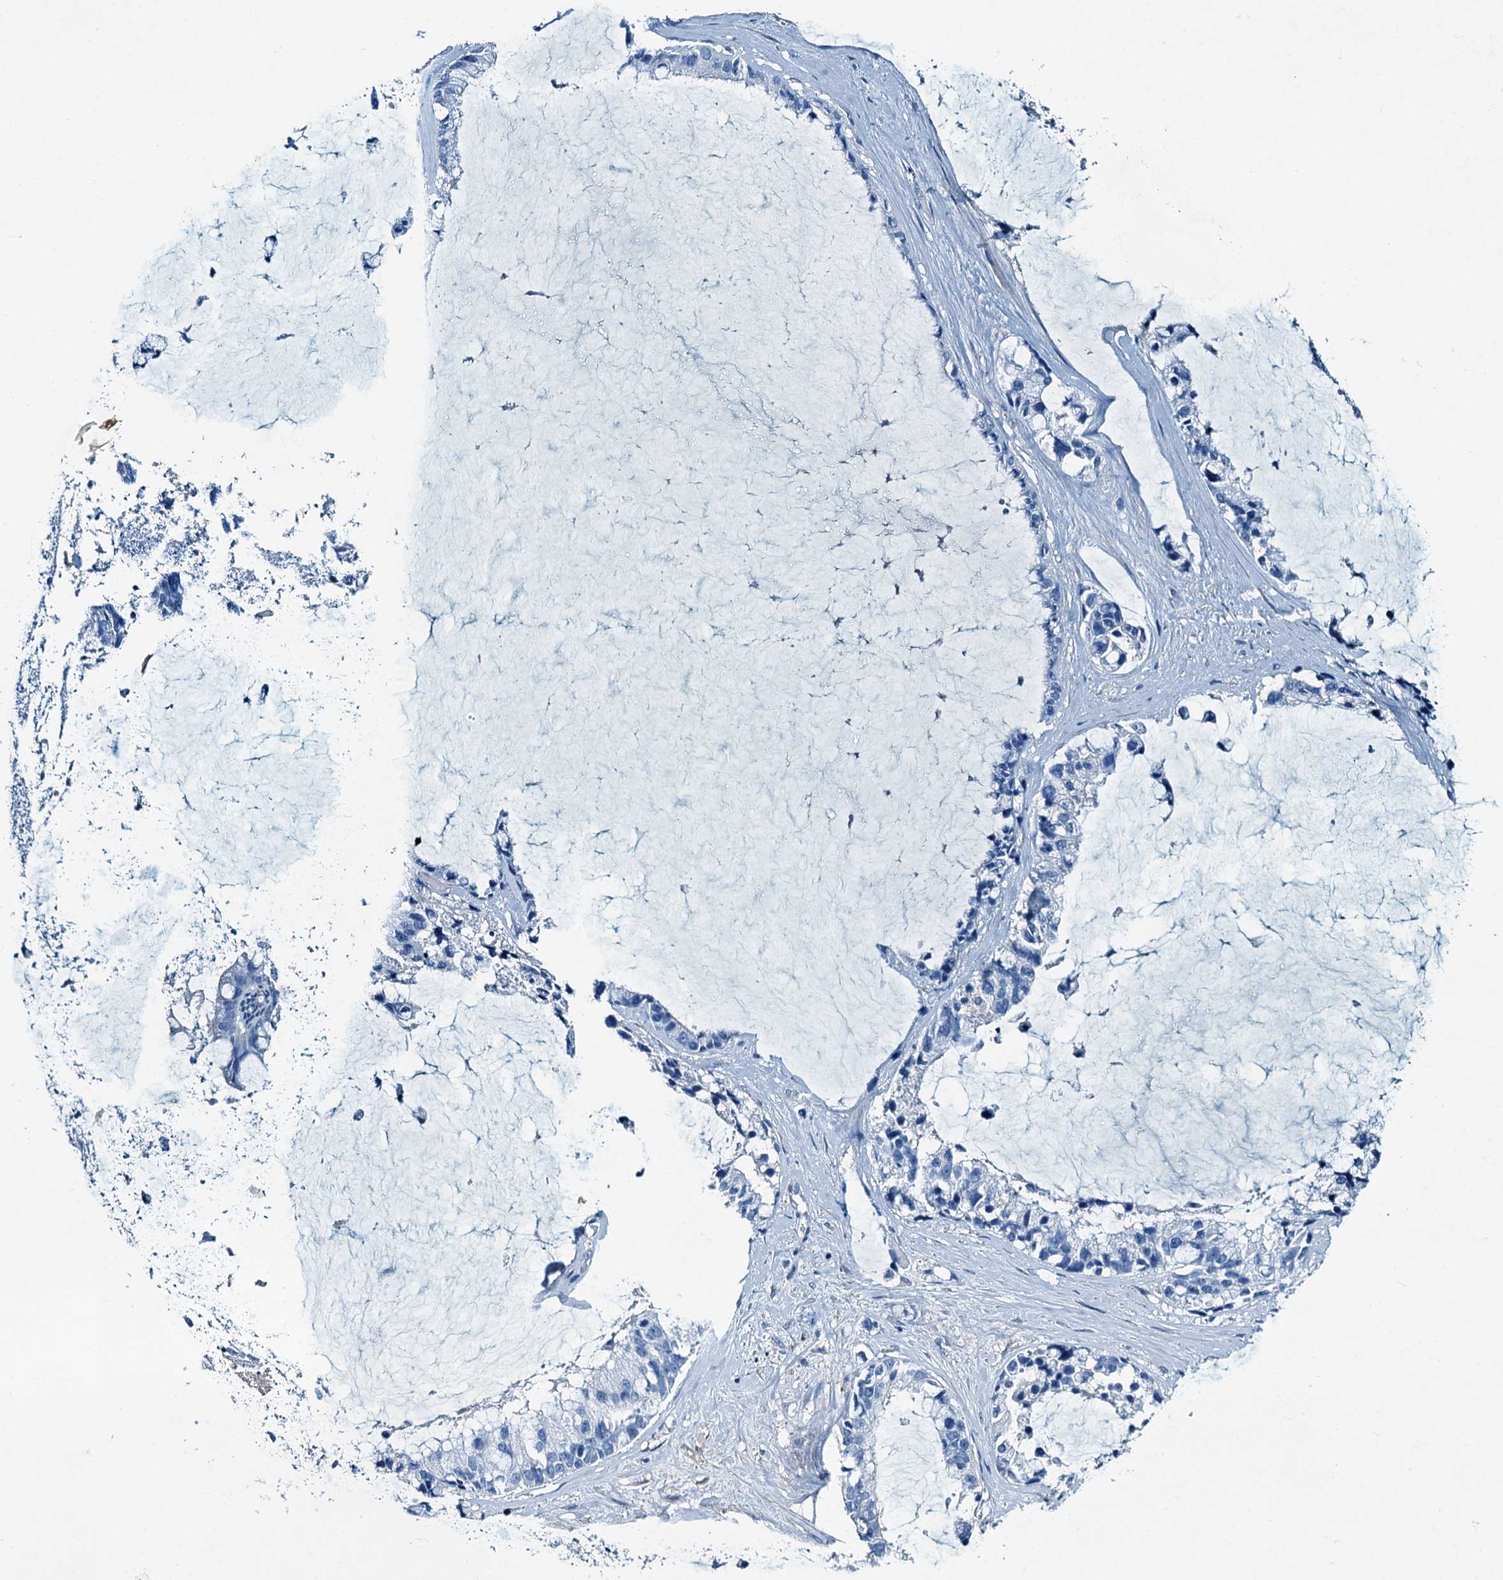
{"staining": {"intensity": "negative", "quantity": "none", "location": "none"}, "tissue": "ovarian cancer", "cell_type": "Tumor cells", "image_type": "cancer", "snomed": [{"axis": "morphology", "description": "Cystadenocarcinoma, mucinous, NOS"}, {"axis": "topography", "description": "Ovary"}], "caption": "High magnification brightfield microscopy of mucinous cystadenocarcinoma (ovarian) stained with DAB (3,3'-diaminobenzidine) (brown) and counterstained with hematoxylin (blue): tumor cells show no significant staining.", "gene": "RAB3IL1", "patient": {"sex": "female", "age": 39}}